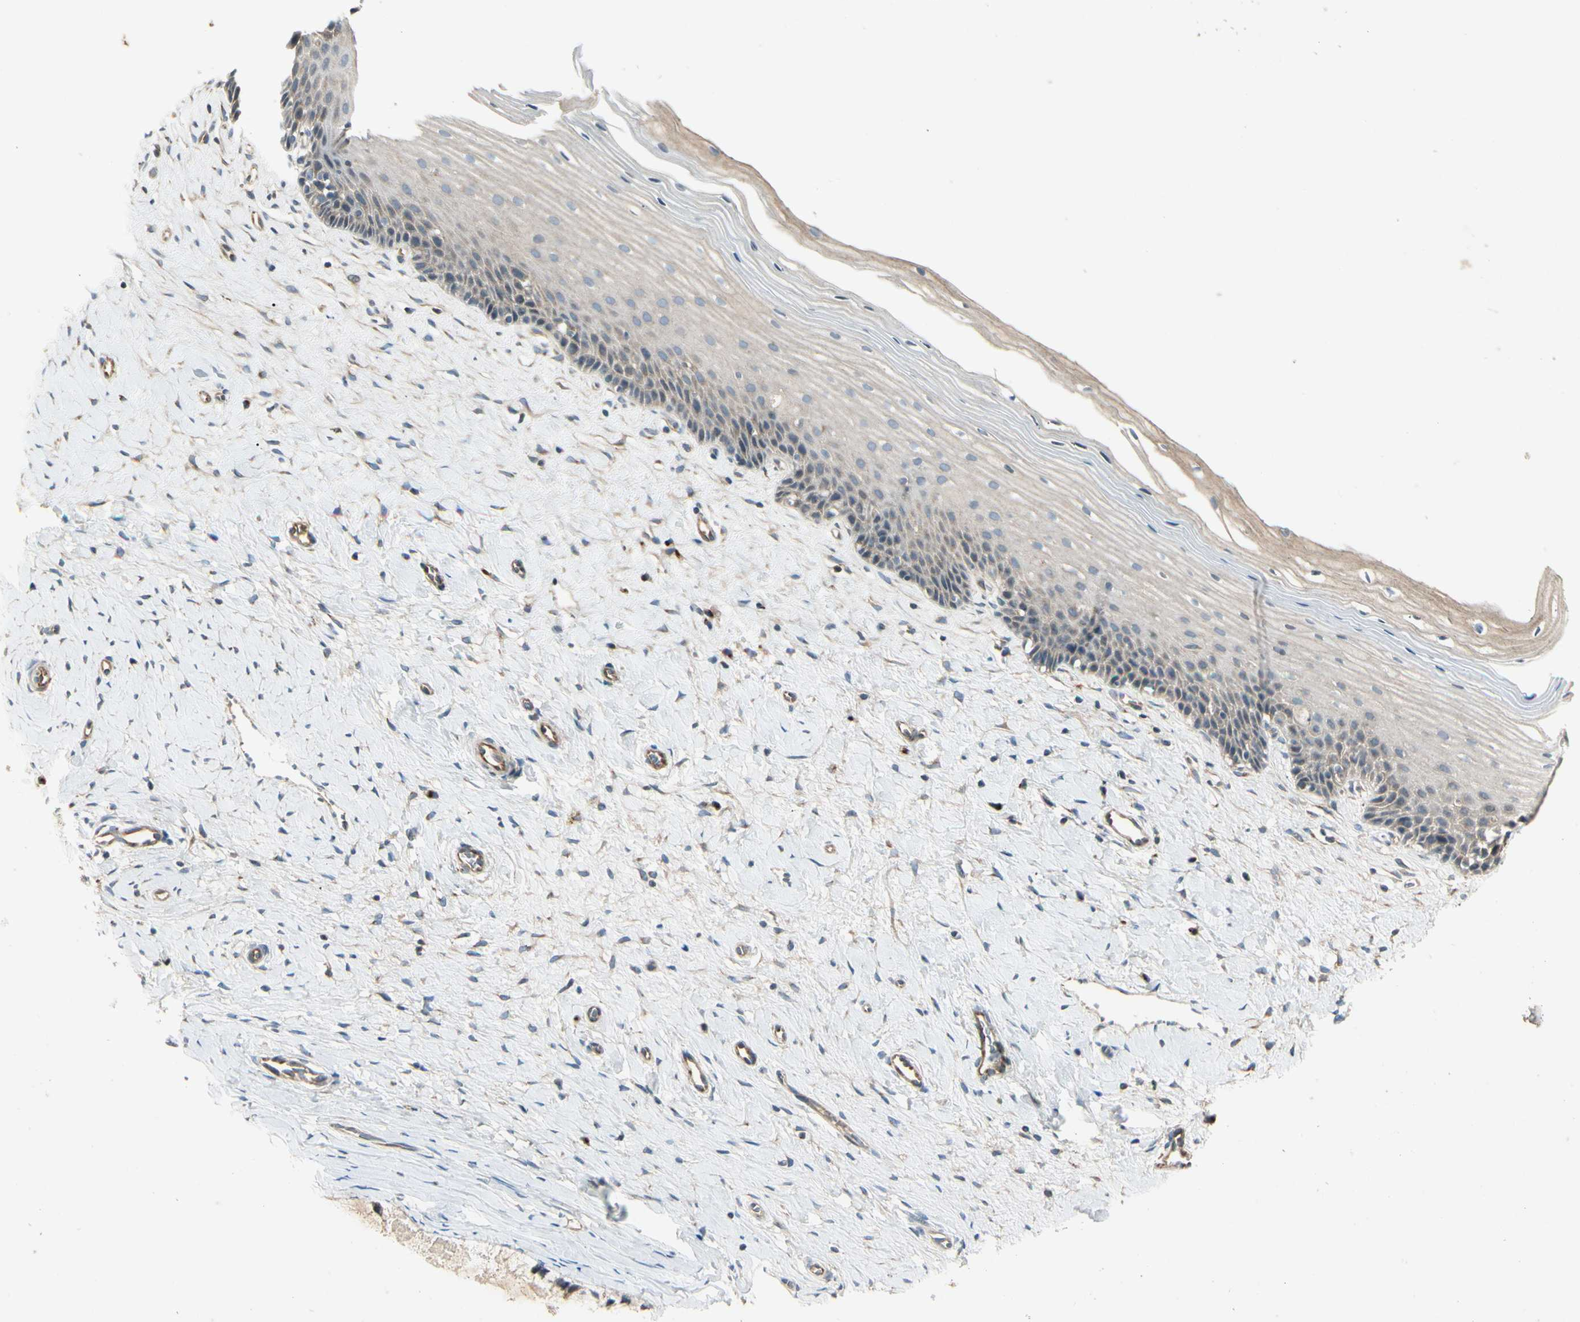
{"staining": {"intensity": "moderate", "quantity": ">75%", "location": "cytoplasmic/membranous"}, "tissue": "cervix", "cell_type": "Glandular cells", "image_type": "normal", "snomed": [{"axis": "morphology", "description": "Normal tissue, NOS"}, {"axis": "topography", "description": "Cervix"}], "caption": "Immunohistochemical staining of unremarkable cervix reveals moderate cytoplasmic/membranous protein staining in about >75% of glandular cells.", "gene": "ABCA3", "patient": {"sex": "female", "age": 39}}